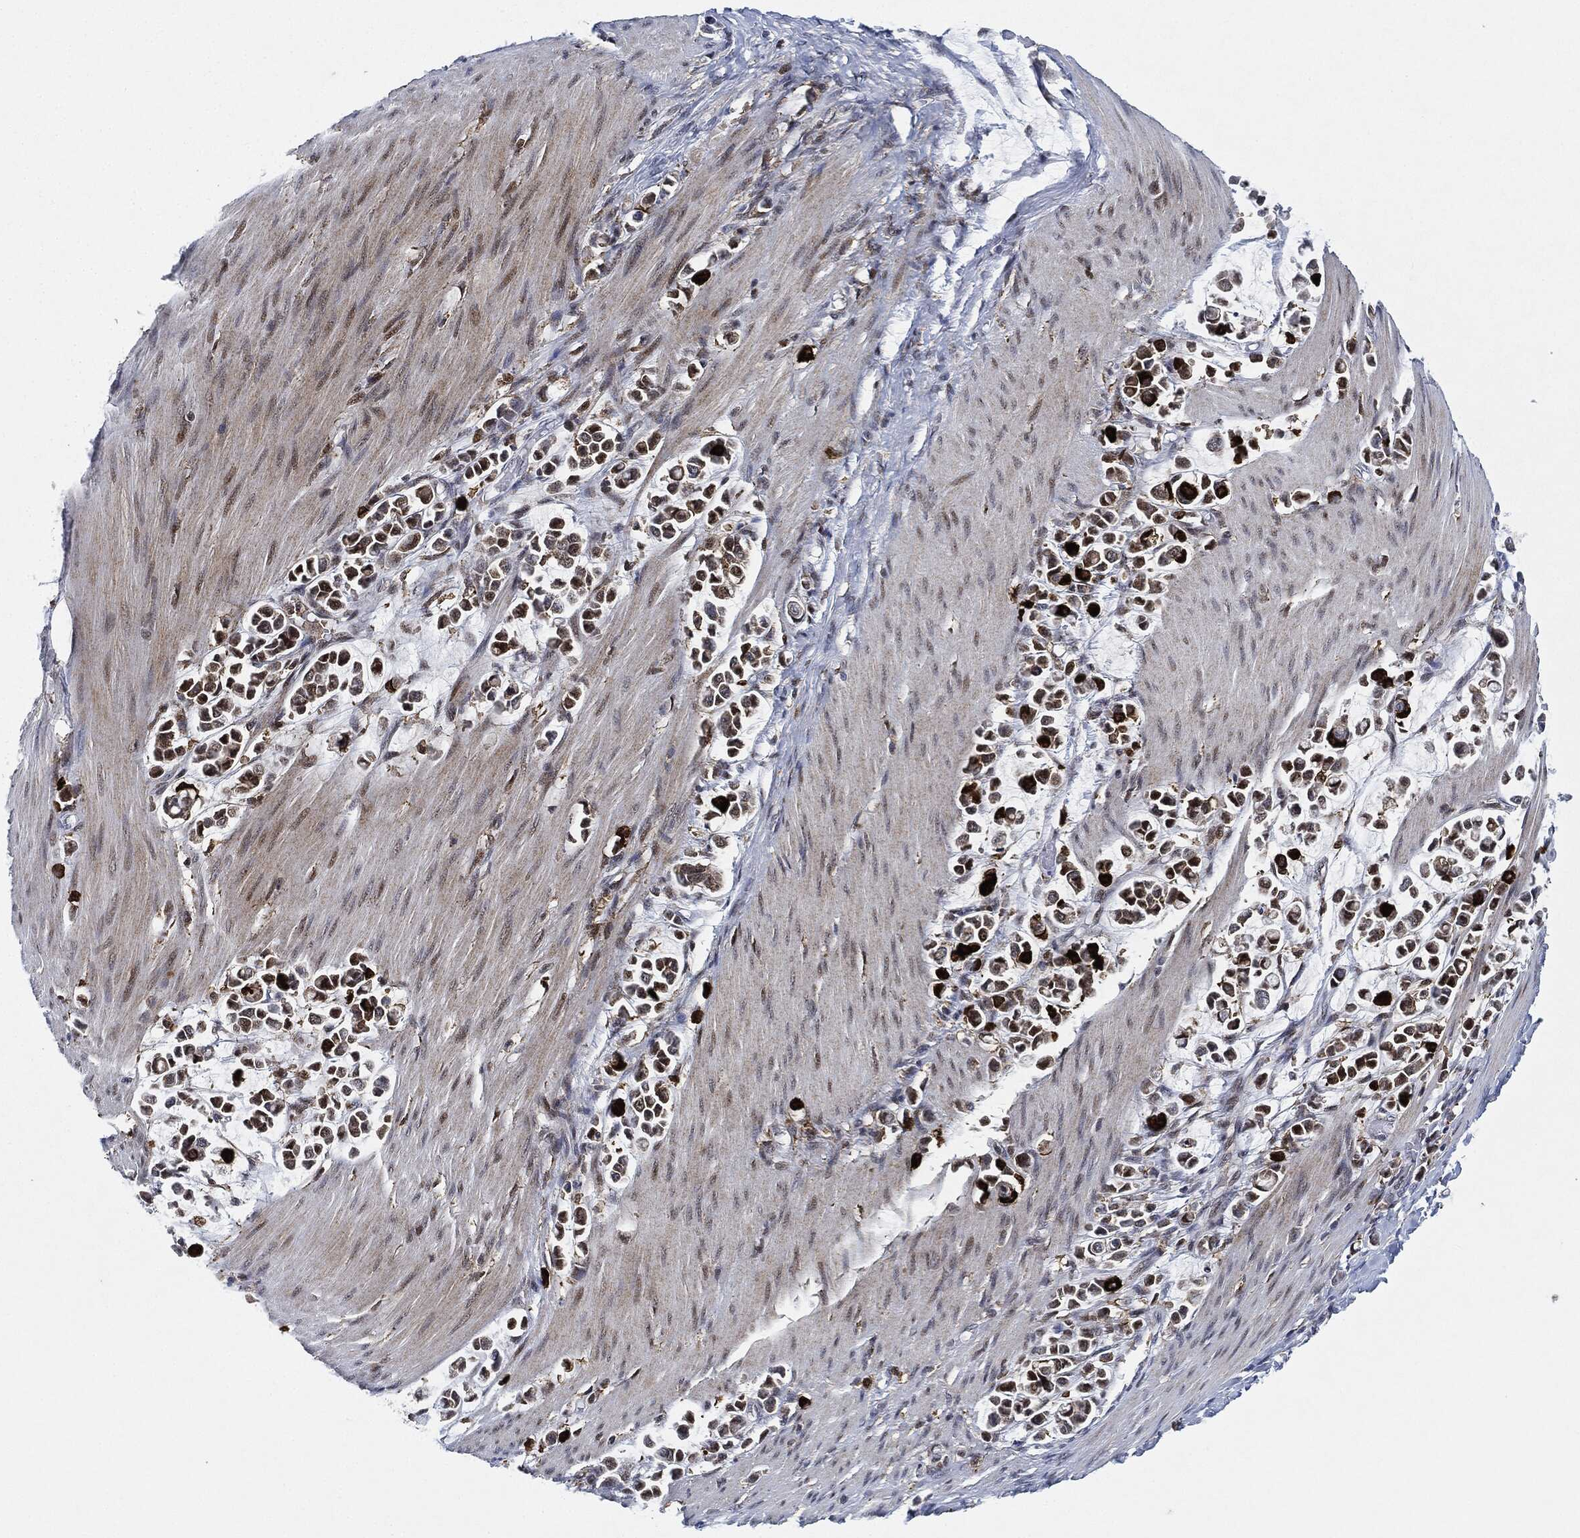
{"staining": {"intensity": "negative", "quantity": "none", "location": "none"}, "tissue": "stomach cancer", "cell_type": "Tumor cells", "image_type": "cancer", "snomed": [{"axis": "morphology", "description": "Adenocarcinoma, NOS"}, {"axis": "topography", "description": "Stomach"}], "caption": "An image of stomach adenocarcinoma stained for a protein displays no brown staining in tumor cells.", "gene": "NANOS3", "patient": {"sex": "male", "age": 82}}